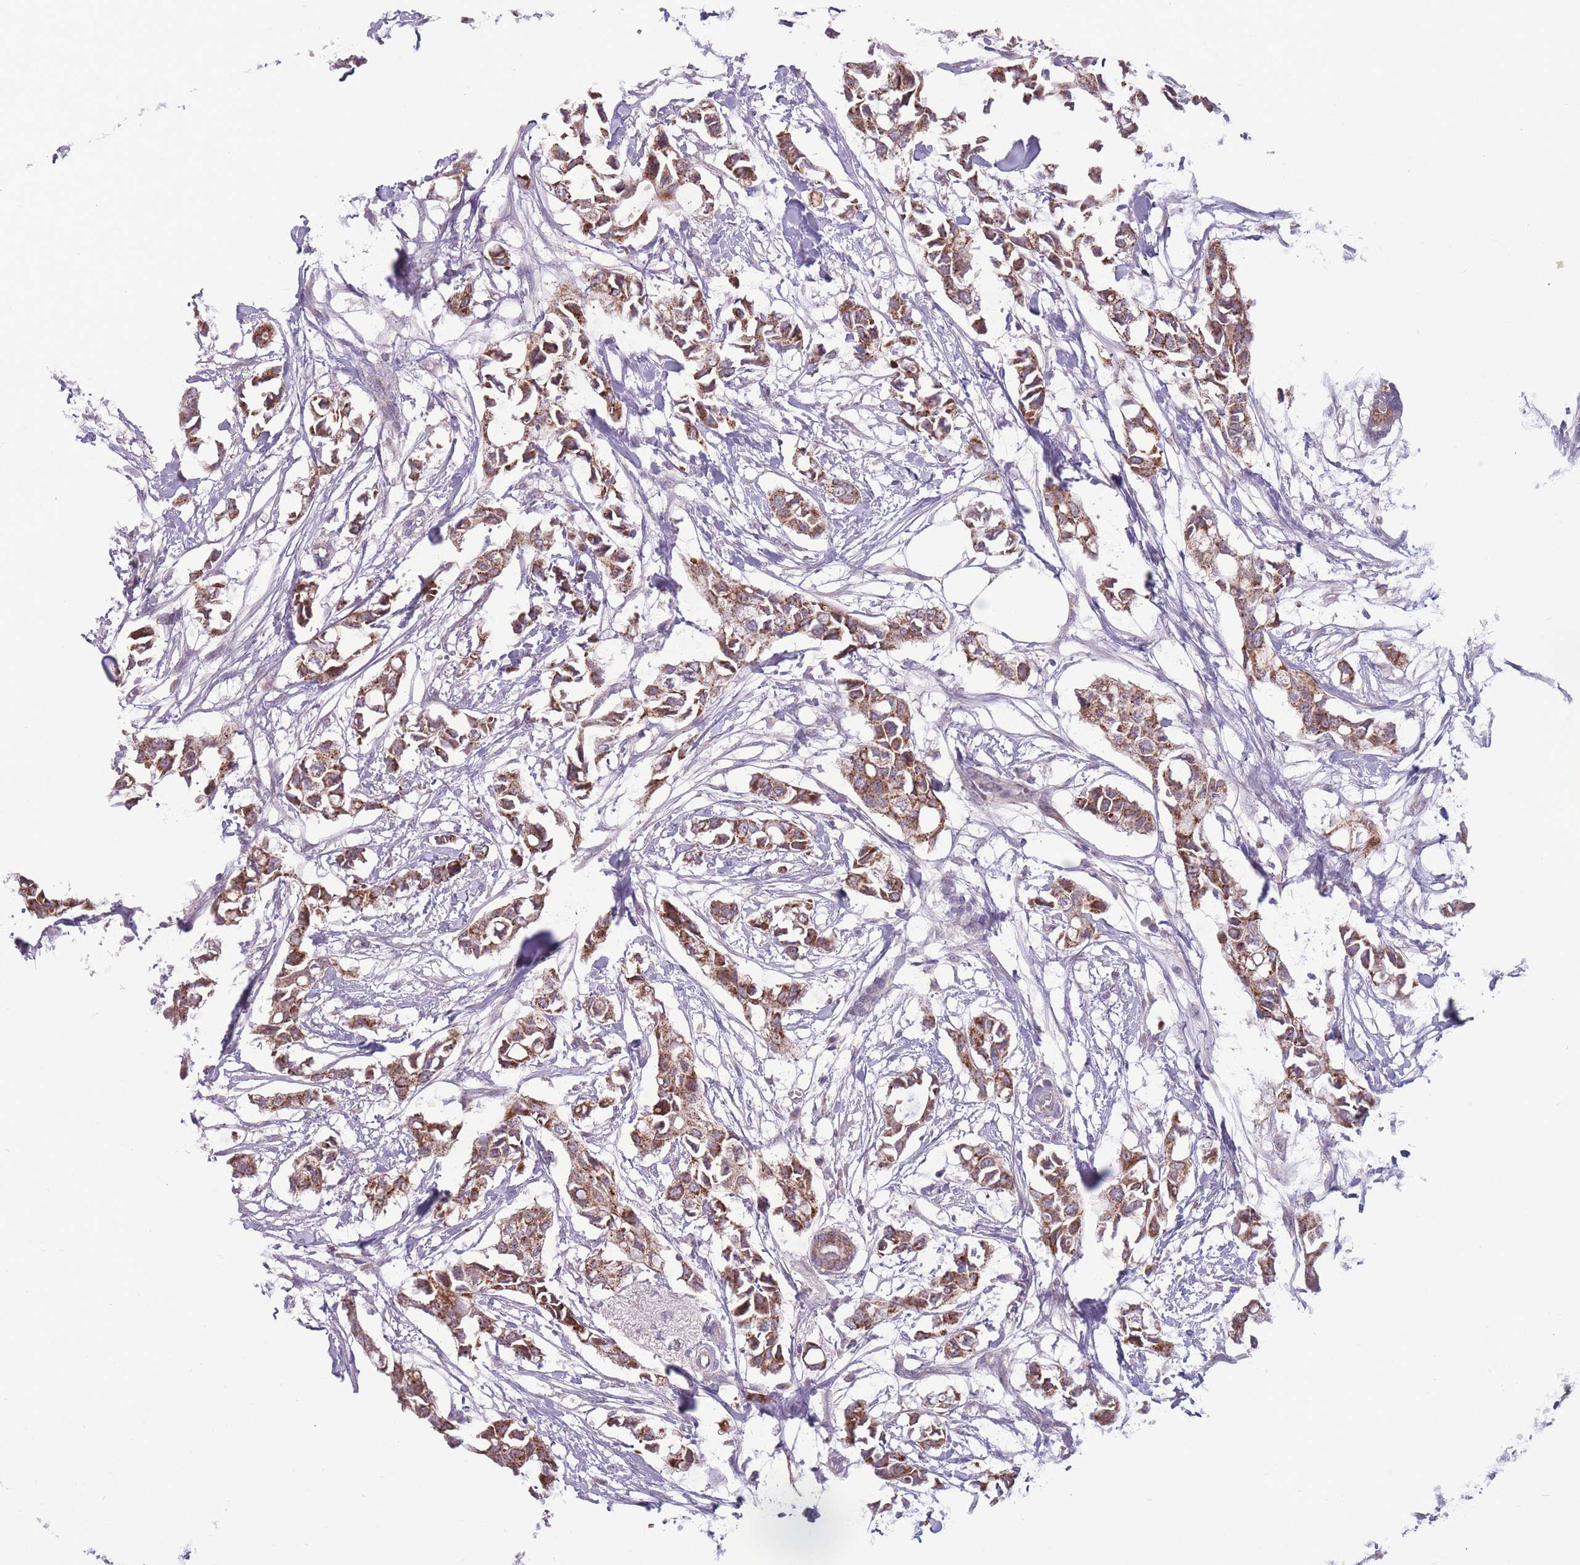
{"staining": {"intensity": "strong", "quantity": ">75%", "location": "cytoplasmic/membranous"}, "tissue": "breast cancer", "cell_type": "Tumor cells", "image_type": "cancer", "snomed": [{"axis": "morphology", "description": "Duct carcinoma"}, {"axis": "topography", "description": "Breast"}], "caption": "Immunohistochemistry image of human breast cancer stained for a protein (brown), which shows high levels of strong cytoplasmic/membranous expression in approximately >75% of tumor cells.", "gene": "MCIDAS", "patient": {"sex": "female", "age": 41}}